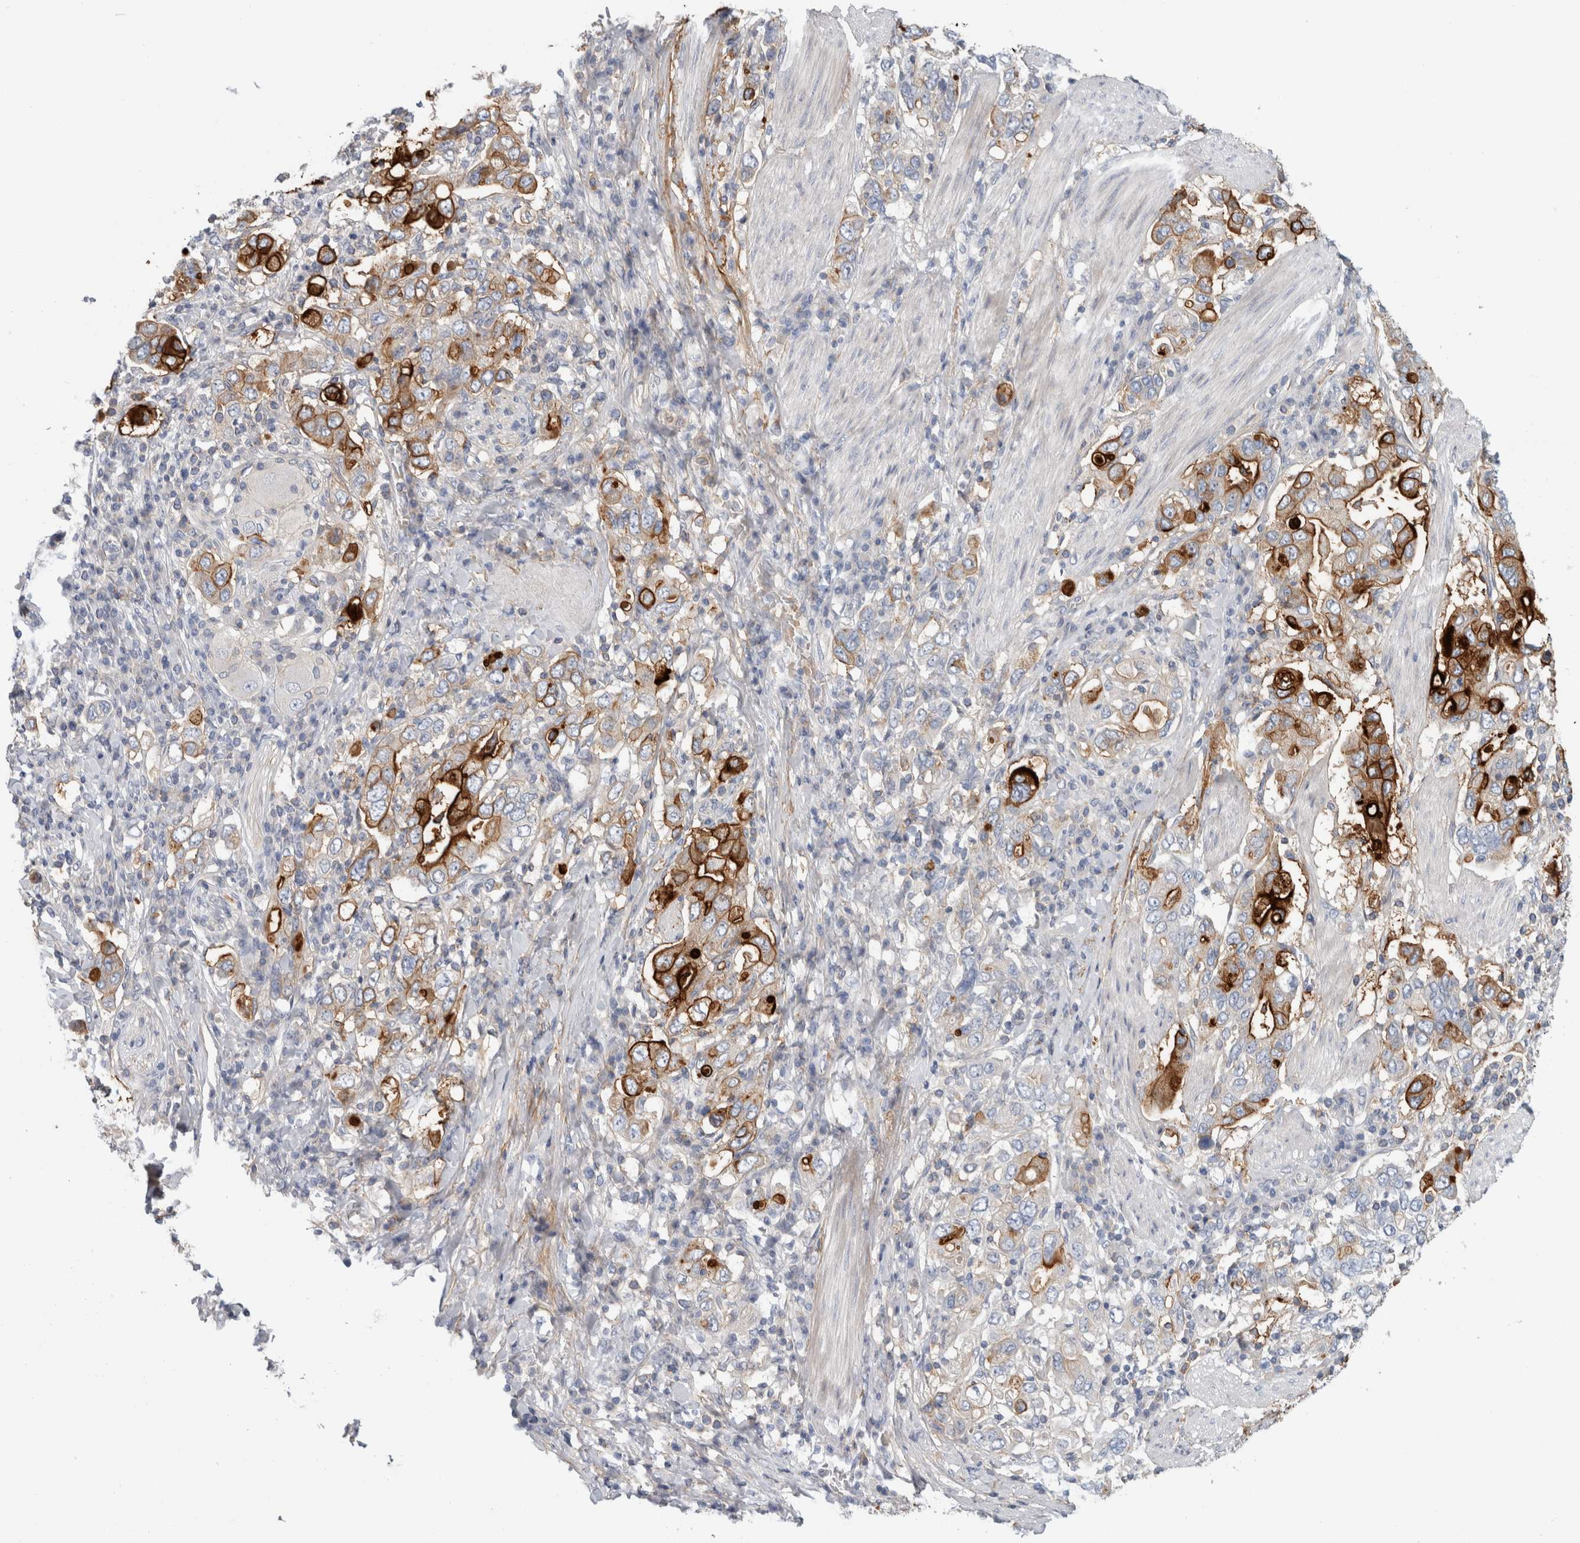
{"staining": {"intensity": "strong", "quantity": ">75%", "location": "cytoplasmic/membranous"}, "tissue": "stomach cancer", "cell_type": "Tumor cells", "image_type": "cancer", "snomed": [{"axis": "morphology", "description": "Adenocarcinoma, NOS"}, {"axis": "topography", "description": "Stomach, upper"}], "caption": "Strong cytoplasmic/membranous staining is seen in approximately >75% of tumor cells in adenocarcinoma (stomach). The staining was performed using DAB (3,3'-diaminobenzidine), with brown indicating positive protein expression. Nuclei are stained blue with hematoxylin.", "gene": "CD55", "patient": {"sex": "male", "age": 62}}